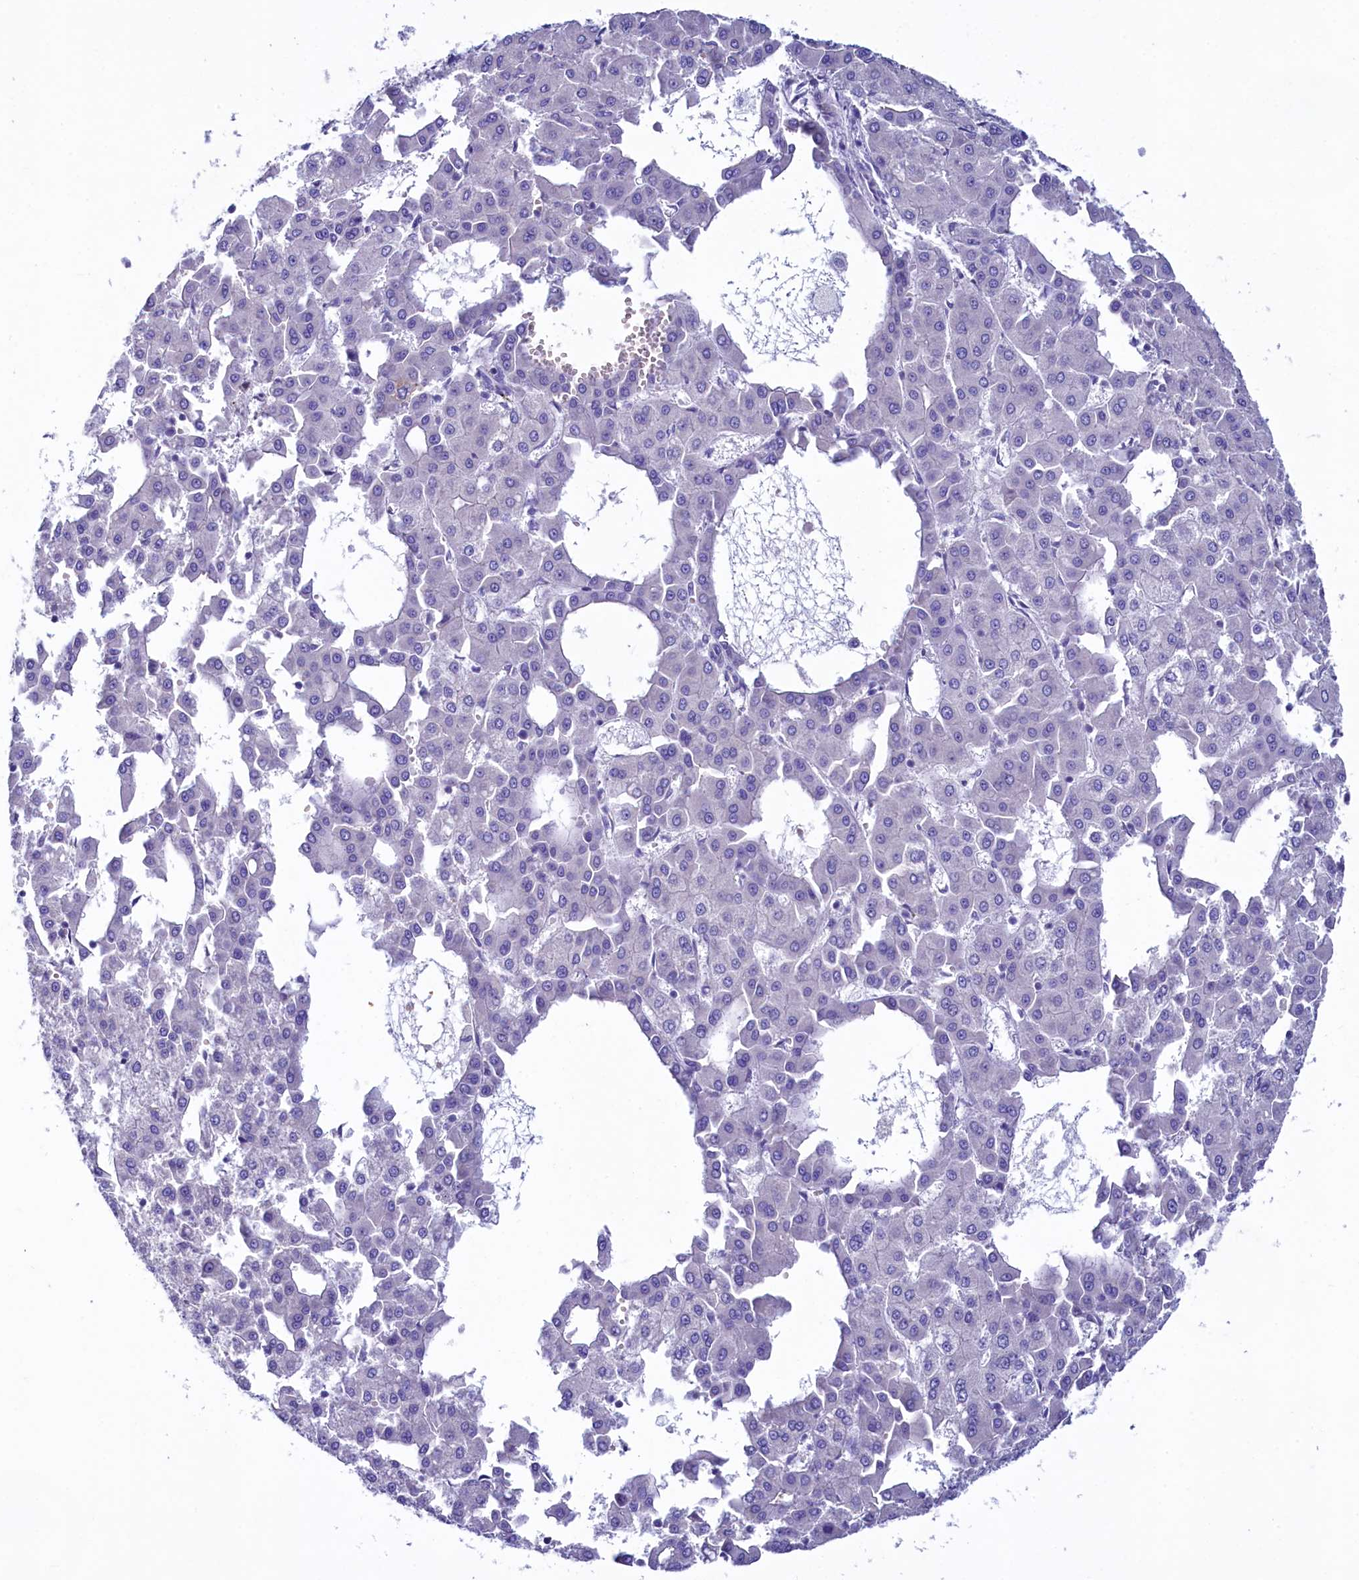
{"staining": {"intensity": "negative", "quantity": "none", "location": "none"}, "tissue": "liver cancer", "cell_type": "Tumor cells", "image_type": "cancer", "snomed": [{"axis": "morphology", "description": "Carcinoma, Hepatocellular, NOS"}, {"axis": "topography", "description": "Liver"}], "caption": "Photomicrograph shows no protein positivity in tumor cells of liver cancer (hepatocellular carcinoma) tissue.", "gene": "KRBOX5", "patient": {"sex": "male", "age": 47}}